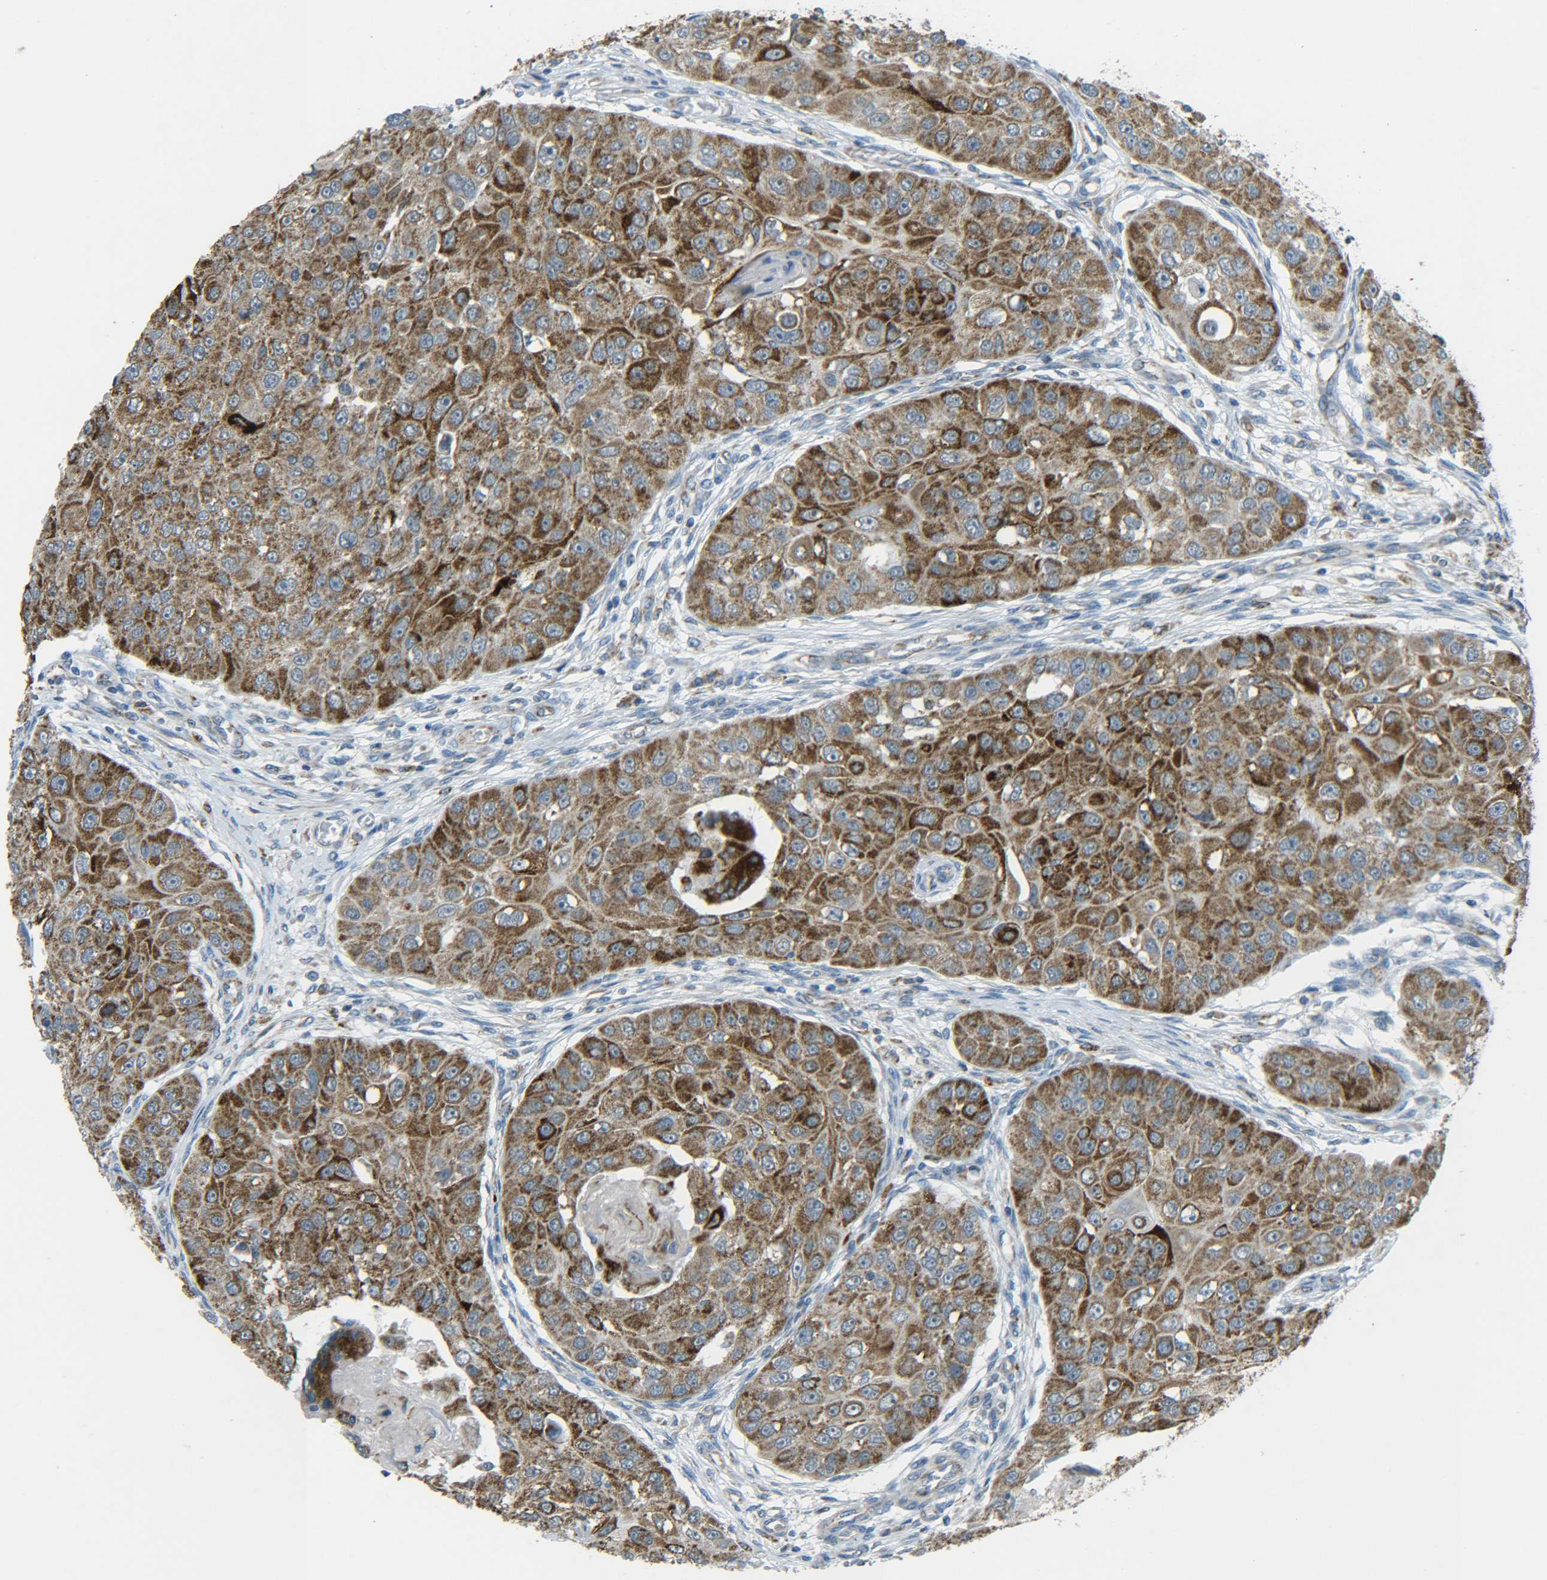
{"staining": {"intensity": "moderate", "quantity": ">75%", "location": "cytoplasmic/membranous"}, "tissue": "head and neck cancer", "cell_type": "Tumor cells", "image_type": "cancer", "snomed": [{"axis": "morphology", "description": "Normal tissue, NOS"}, {"axis": "morphology", "description": "Squamous cell carcinoma, NOS"}, {"axis": "topography", "description": "Skeletal muscle"}, {"axis": "topography", "description": "Head-Neck"}], "caption": "The histopathology image exhibits a brown stain indicating the presence of a protein in the cytoplasmic/membranous of tumor cells in head and neck cancer (squamous cell carcinoma).", "gene": "CYB5R1", "patient": {"sex": "male", "age": 51}}